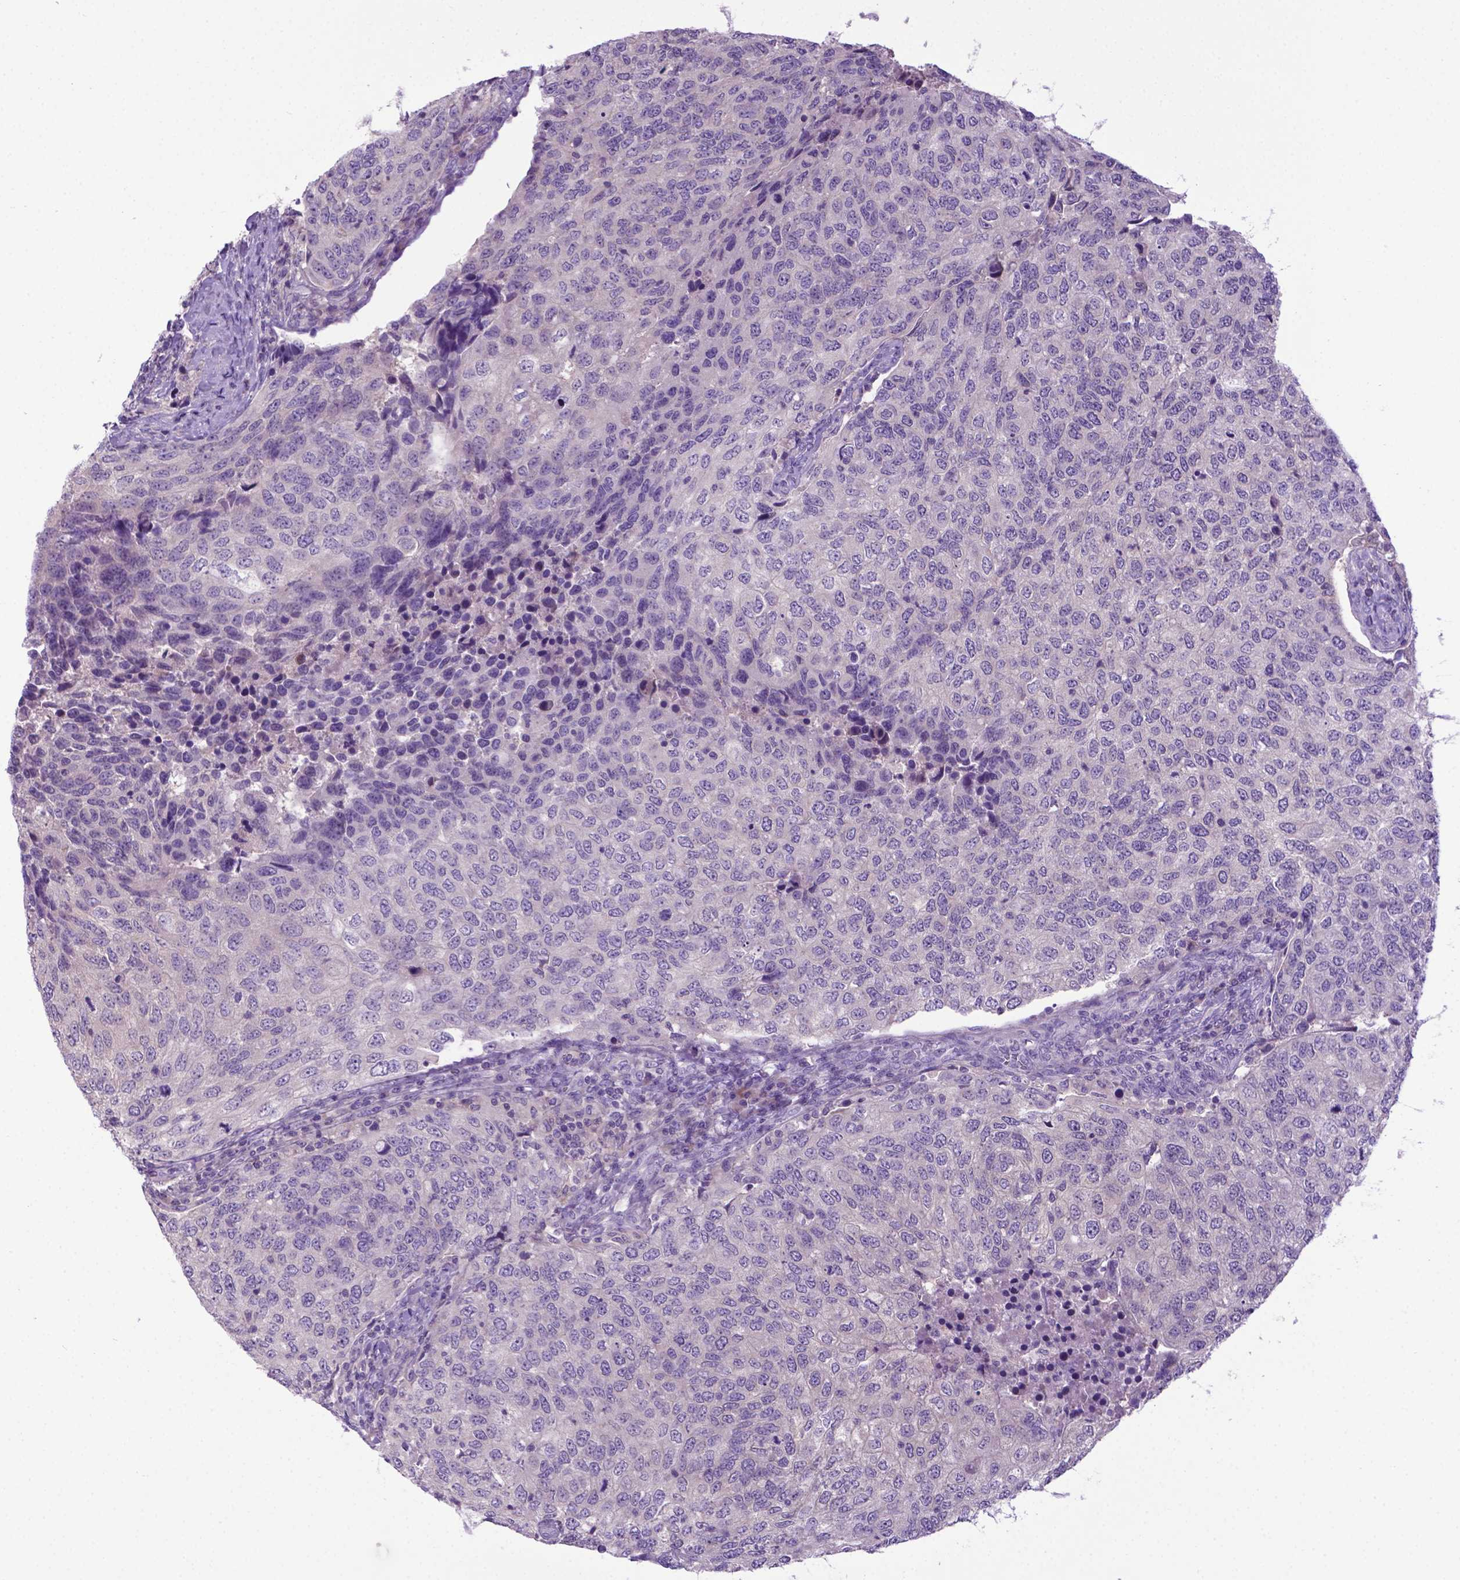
{"staining": {"intensity": "negative", "quantity": "none", "location": "none"}, "tissue": "urothelial cancer", "cell_type": "Tumor cells", "image_type": "cancer", "snomed": [{"axis": "morphology", "description": "Urothelial carcinoma, High grade"}, {"axis": "topography", "description": "Urinary bladder"}], "caption": "Urothelial cancer was stained to show a protein in brown. There is no significant positivity in tumor cells. (Brightfield microscopy of DAB (3,3'-diaminobenzidine) immunohistochemistry at high magnification).", "gene": "ADRA2B", "patient": {"sex": "female", "age": 78}}